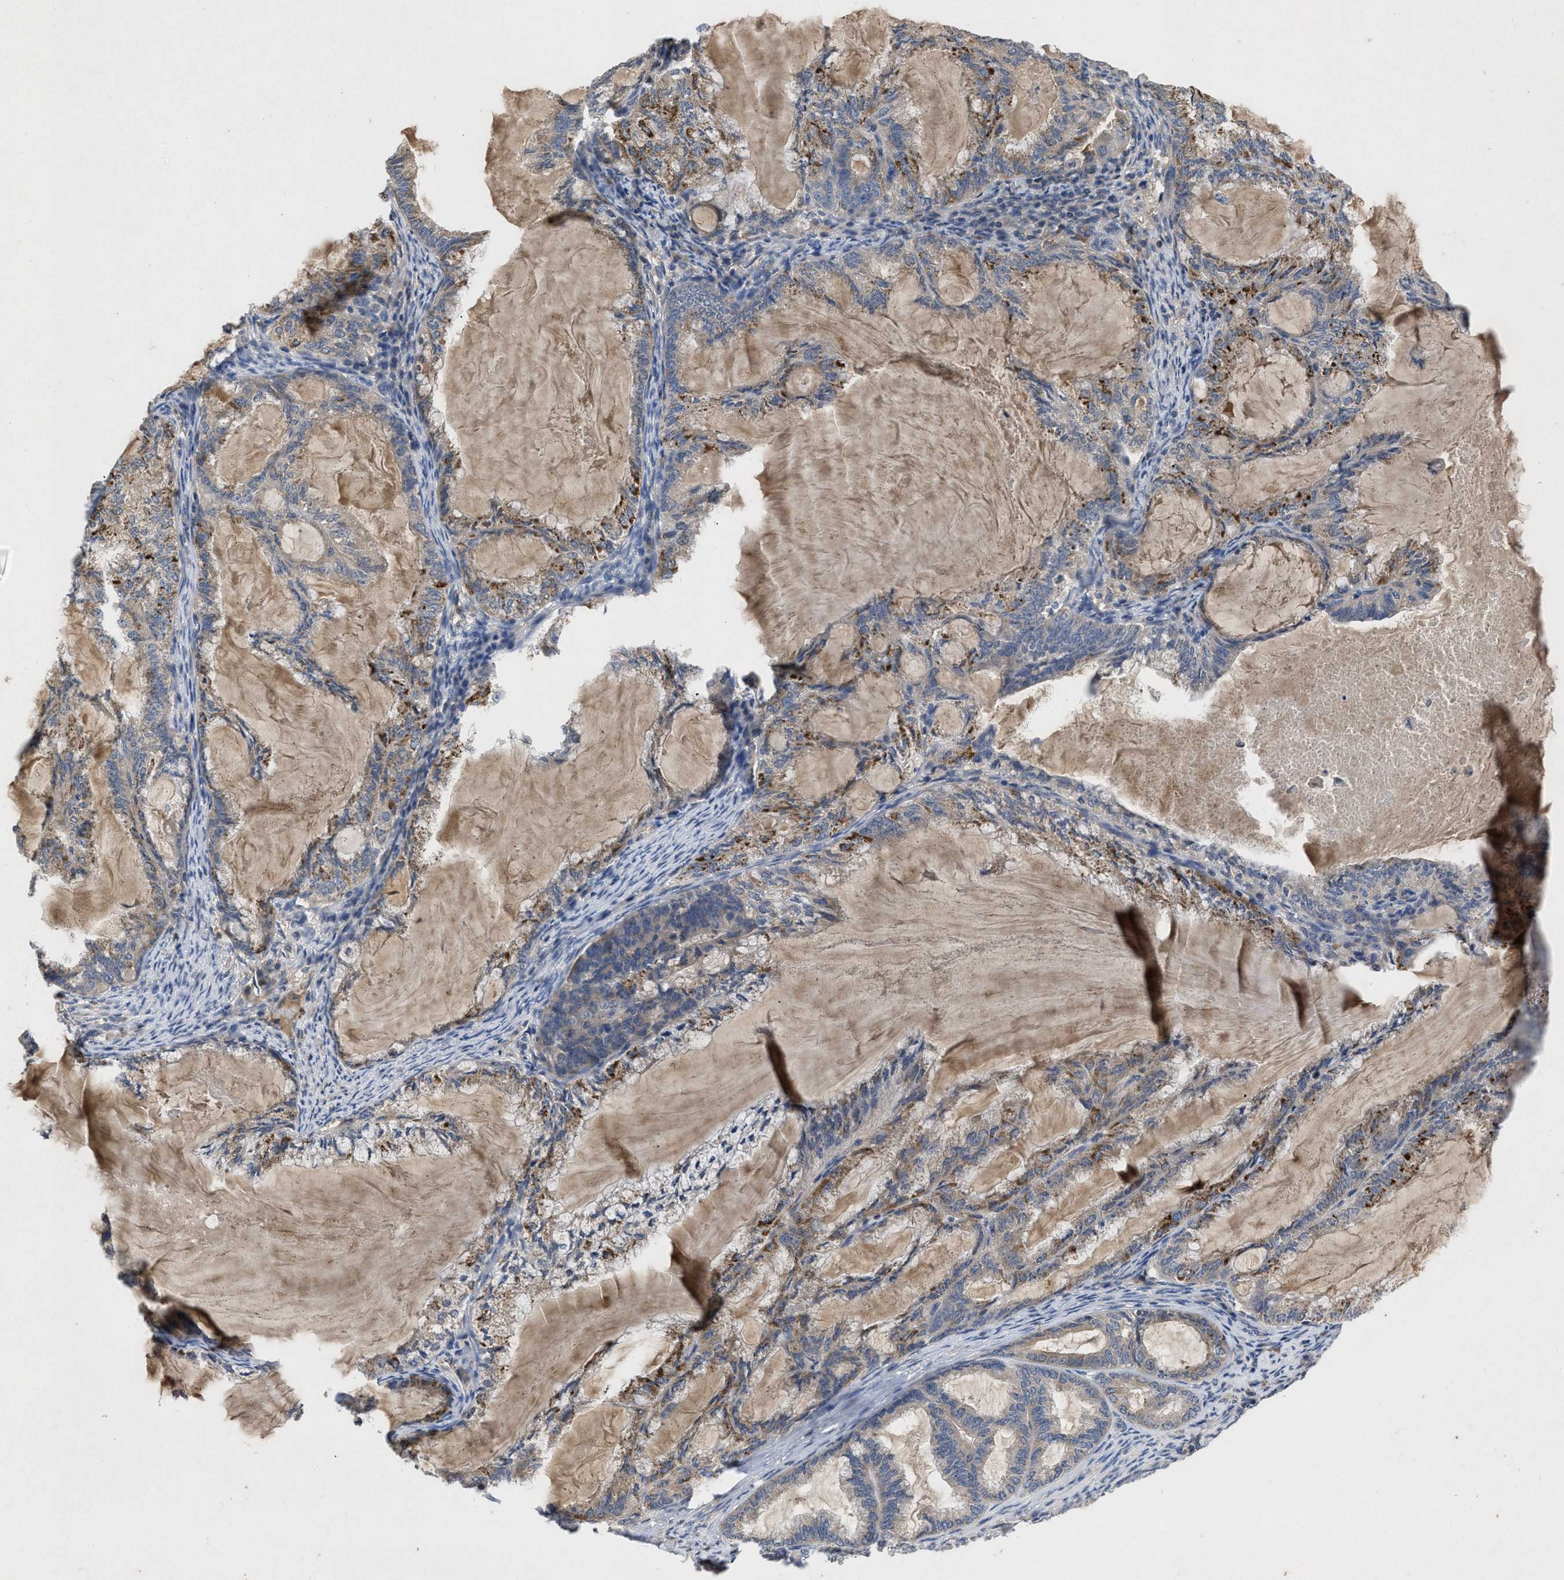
{"staining": {"intensity": "moderate", "quantity": "<25%", "location": "cytoplasmic/membranous"}, "tissue": "endometrial cancer", "cell_type": "Tumor cells", "image_type": "cancer", "snomed": [{"axis": "morphology", "description": "Adenocarcinoma, NOS"}, {"axis": "topography", "description": "Endometrium"}], "caption": "Endometrial cancer (adenocarcinoma) stained for a protein displays moderate cytoplasmic/membranous positivity in tumor cells.", "gene": "VPS4A", "patient": {"sex": "female", "age": 86}}